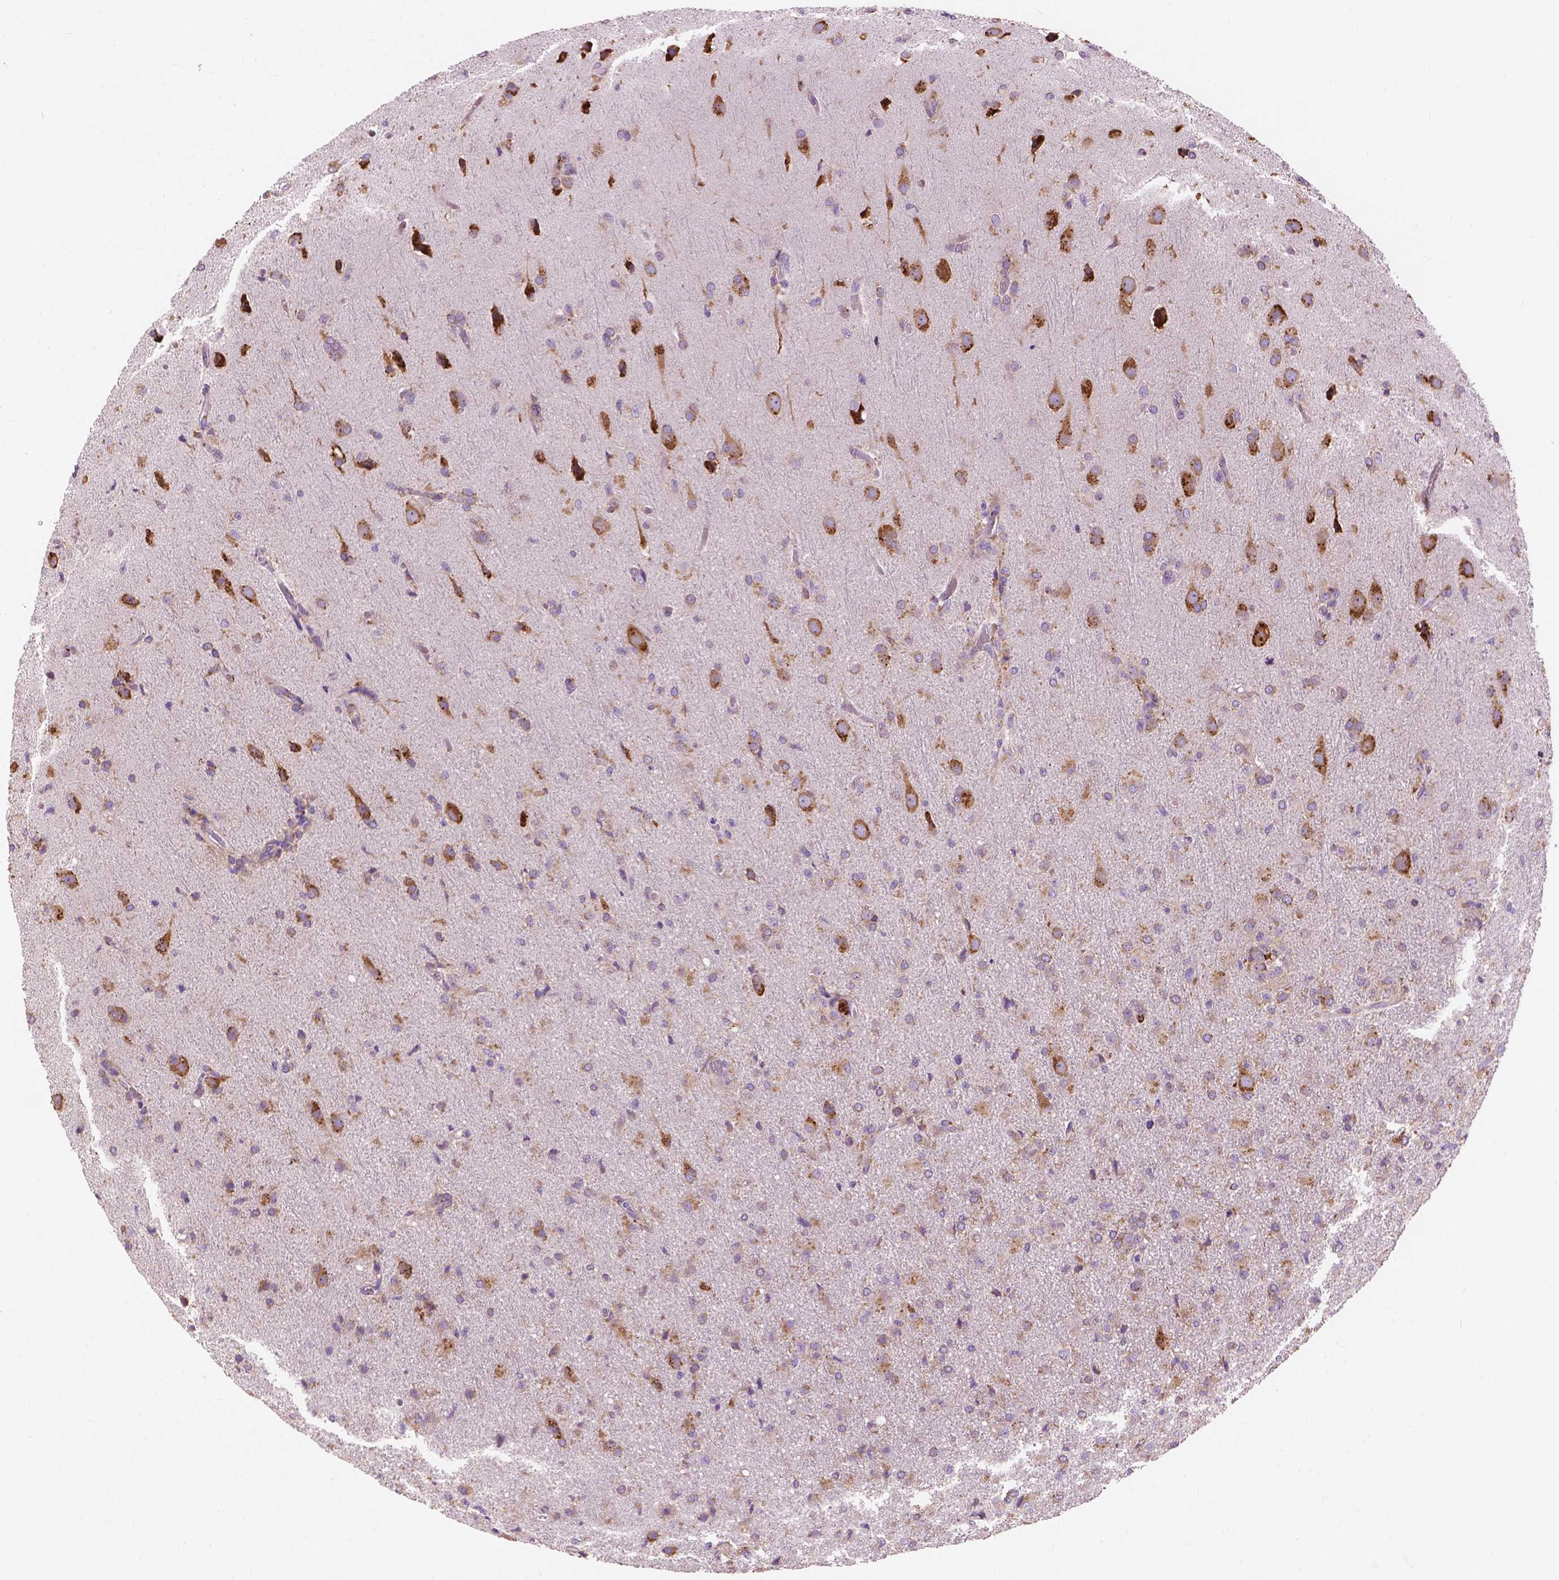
{"staining": {"intensity": "weak", "quantity": ">75%", "location": "cytoplasmic/membranous"}, "tissue": "glioma", "cell_type": "Tumor cells", "image_type": "cancer", "snomed": [{"axis": "morphology", "description": "Glioma, malignant, High grade"}, {"axis": "topography", "description": "Brain"}], "caption": "This histopathology image exhibits IHC staining of human glioma, with low weak cytoplasmic/membranous expression in about >75% of tumor cells.", "gene": "RPL37A", "patient": {"sex": "male", "age": 68}}